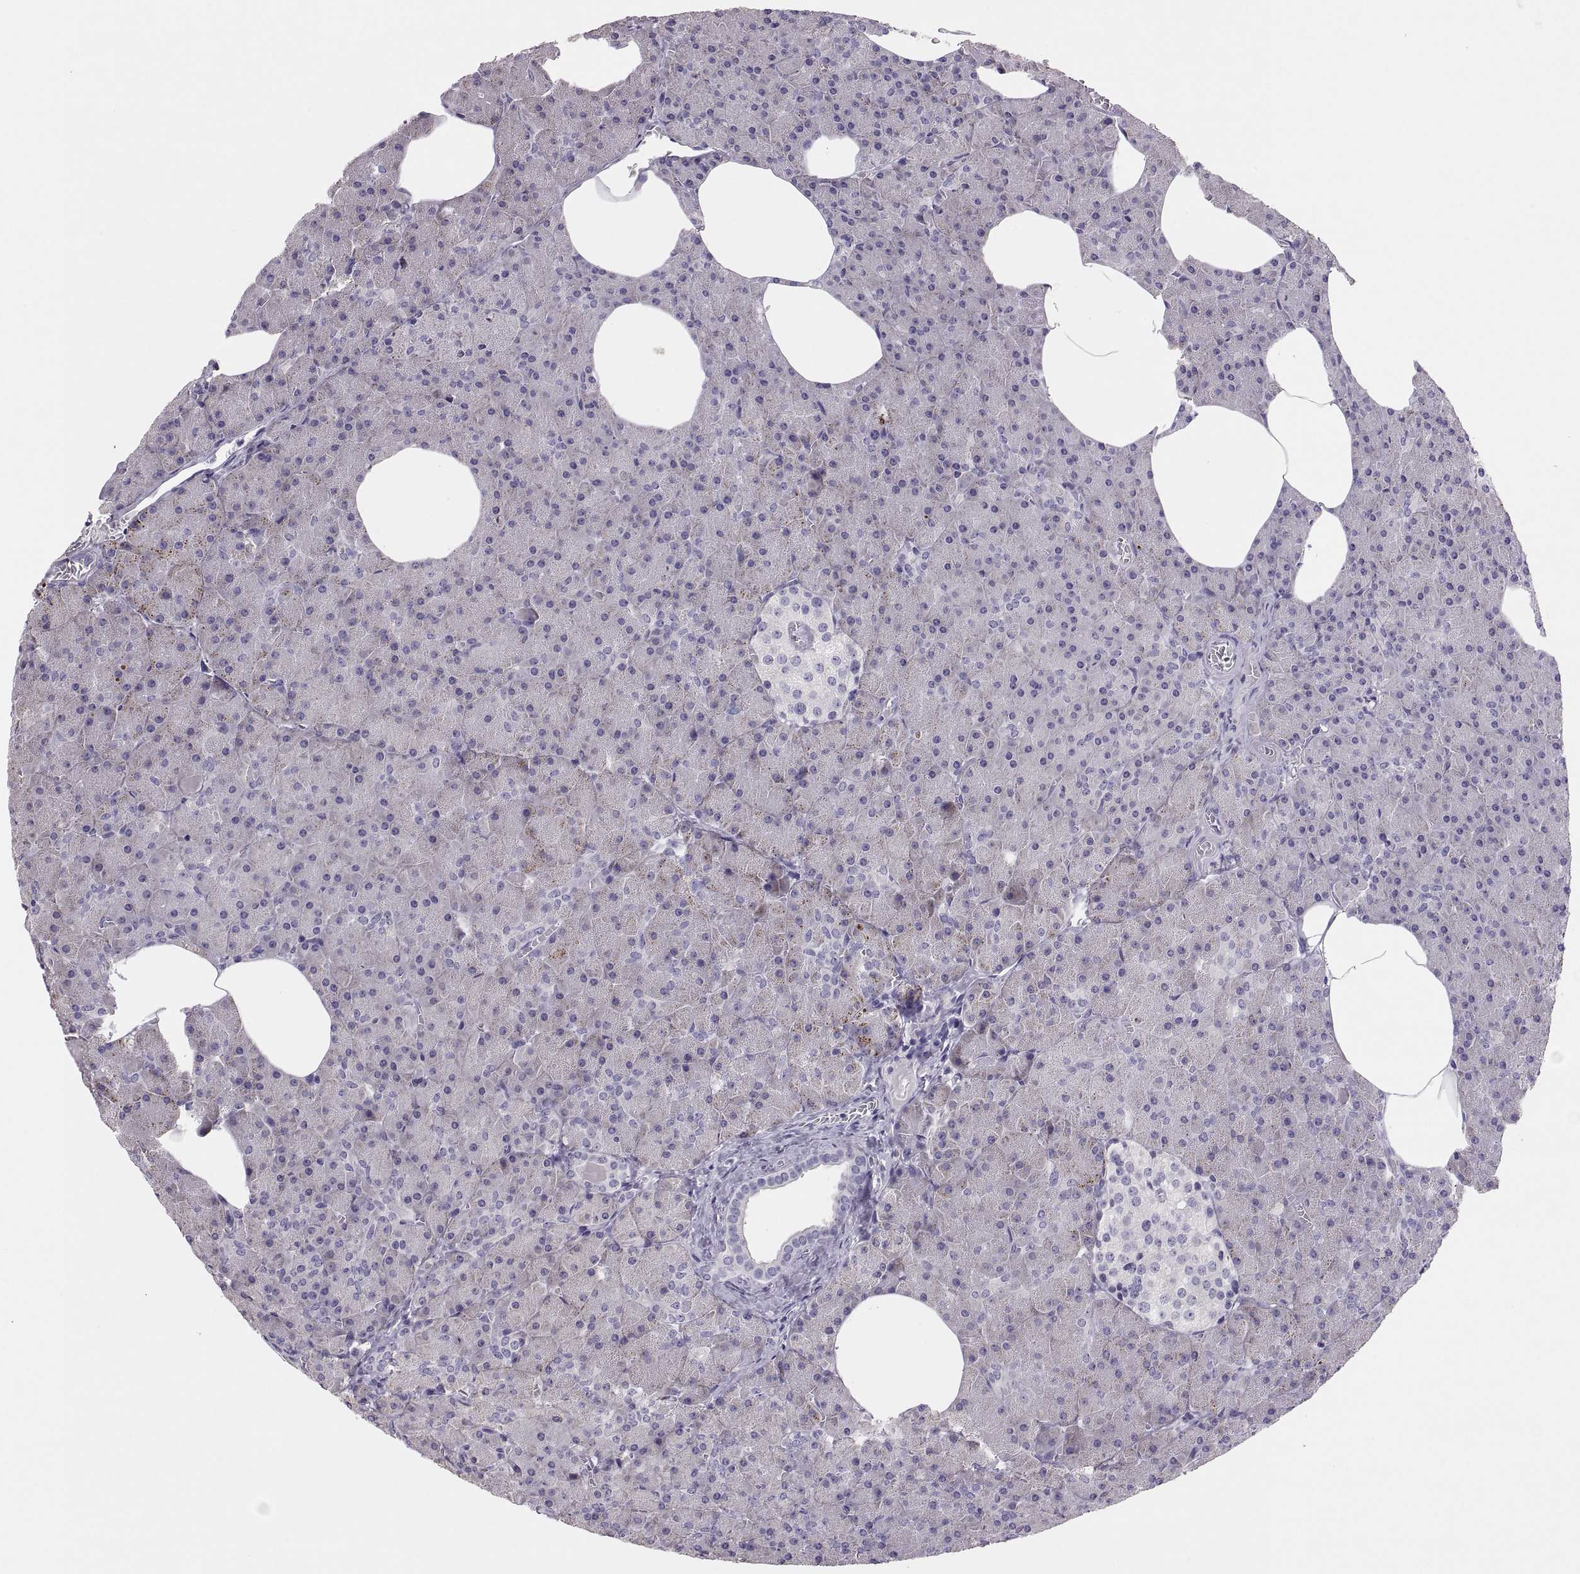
{"staining": {"intensity": "negative", "quantity": "none", "location": "none"}, "tissue": "pancreas", "cell_type": "Exocrine glandular cells", "image_type": "normal", "snomed": [{"axis": "morphology", "description": "Normal tissue, NOS"}, {"axis": "topography", "description": "Pancreas"}], "caption": "IHC micrograph of unremarkable pancreas: pancreas stained with DAB reveals no significant protein positivity in exocrine glandular cells. Nuclei are stained in blue.", "gene": "TBX19", "patient": {"sex": "female", "age": 45}}